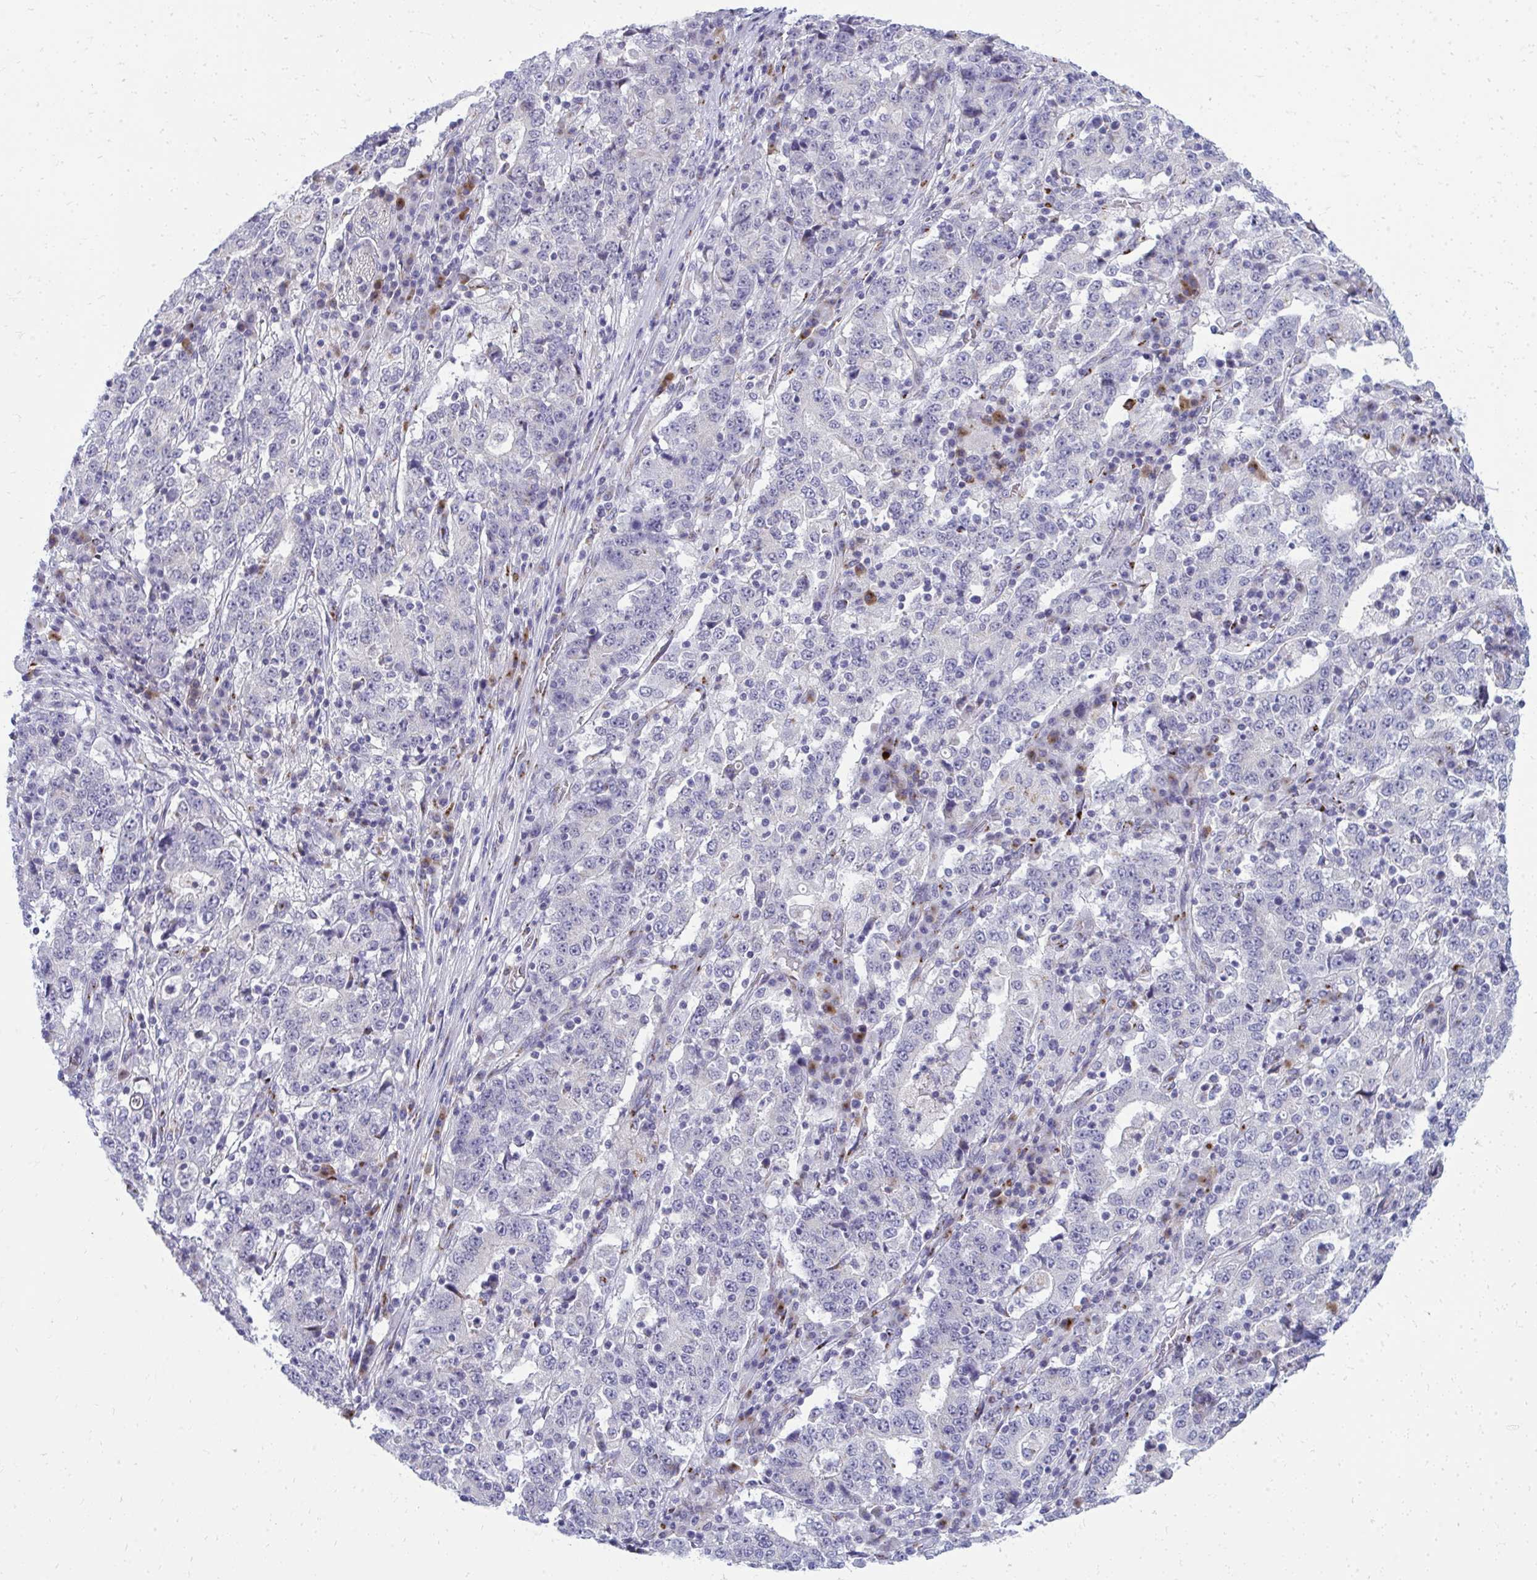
{"staining": {"intensity": "negative", "quantity": "none", "location": "none"}, "tissue": "stomach cancer", "cell_type": "Tumor cells", "image_type": "cancer", "snomed": [{"axis": "morphology", "description": "Adenocarcinoma, NOS"}, {"axis": "topography", "description": "Stomach"}], "caption": "Immunohistochemical staining of human stomach cancer reveals no significant positivity in tumor cells.", "gene": "DTX4", "patient": {"sex": "male", "age": 59}}